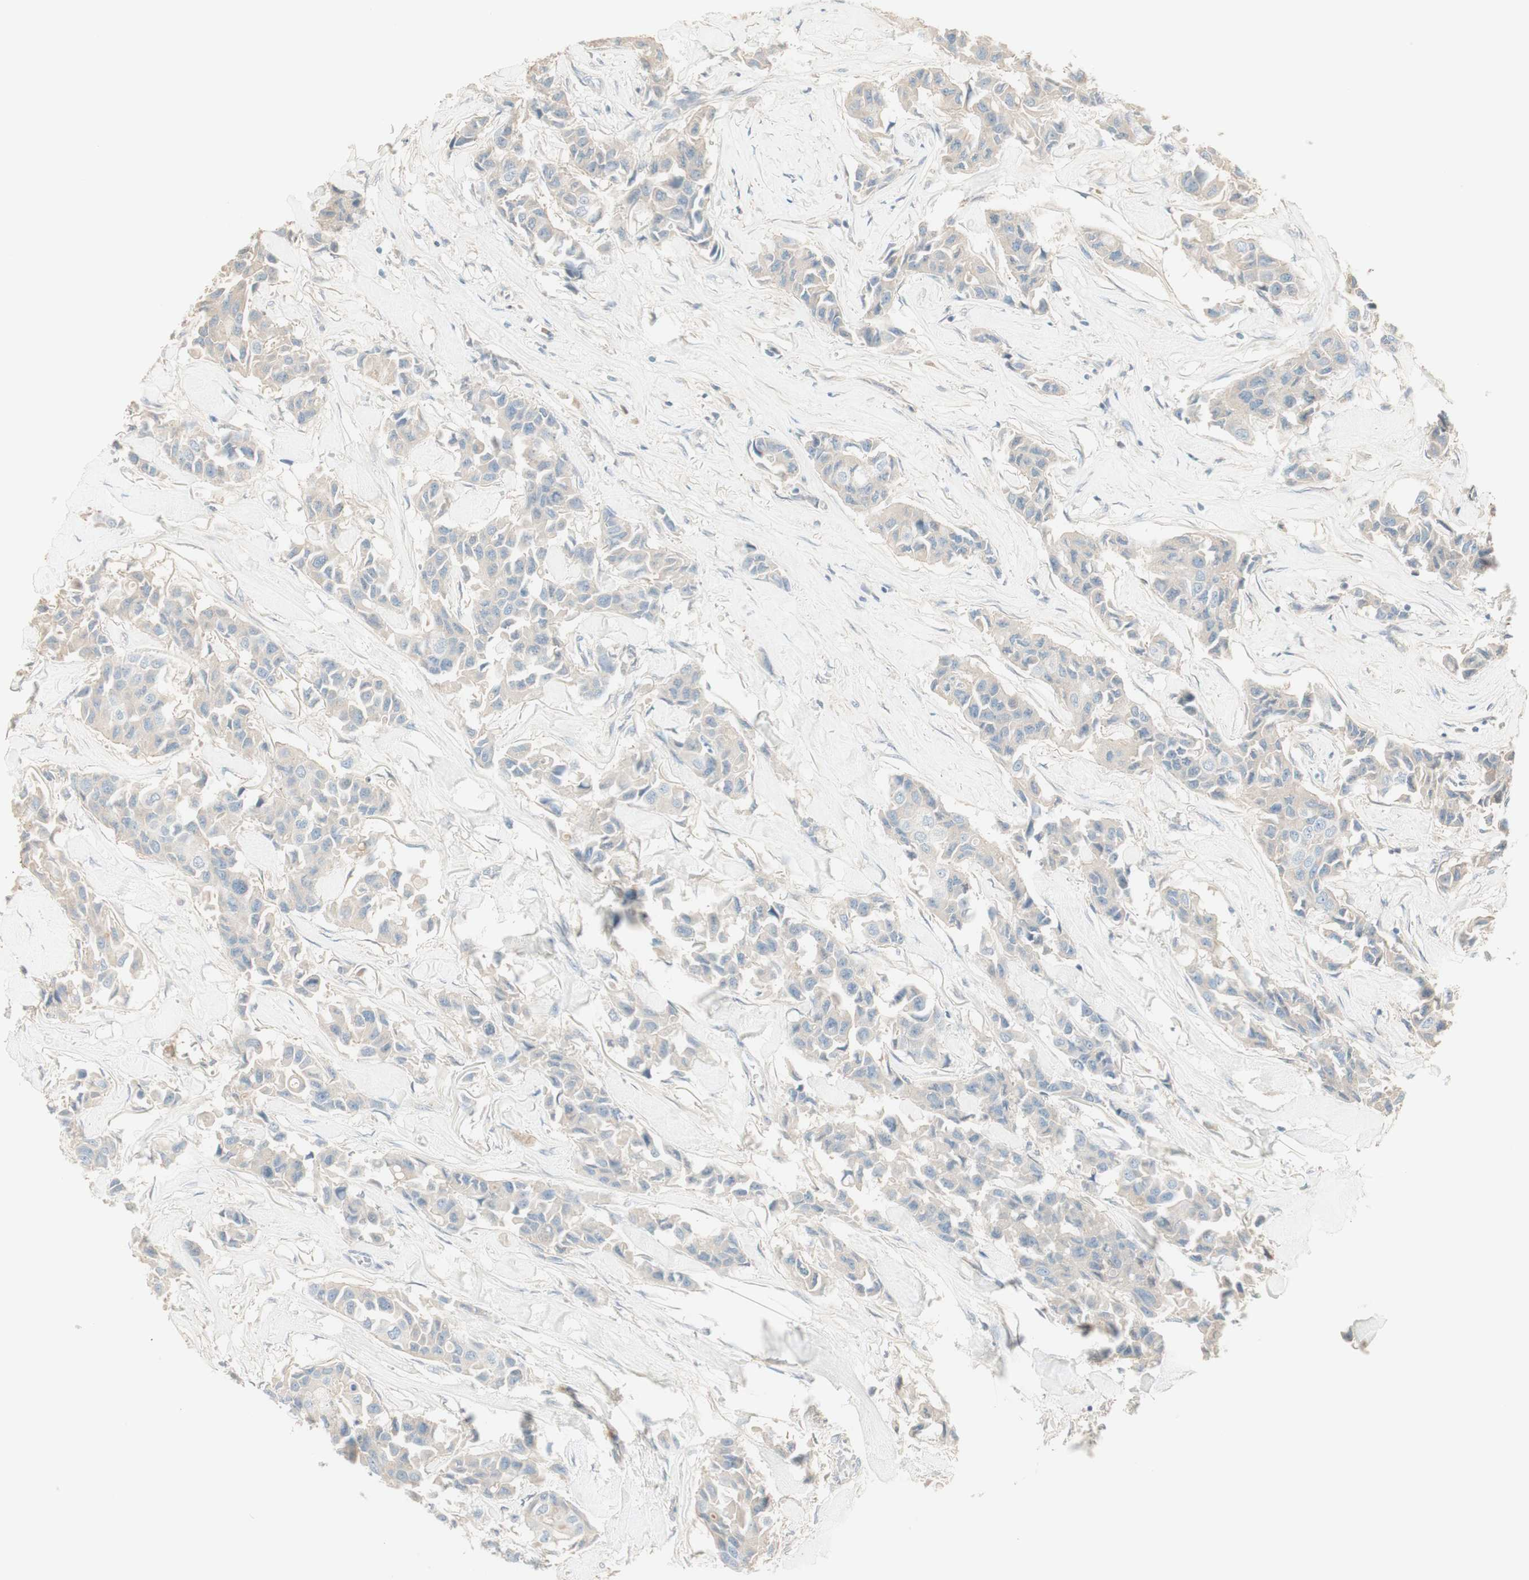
{"staining": {"intensity": "weak", "quantity": ">75%", "location": "cytoplasmic/membranous"}, "tissue": "breast cancer", "cell_type": "Tumor cells", "image_type": "cancer", "snomed": [{"axis": "morphology", "description": "Duct carcinoma"}, {"axis": "topography", "description": "Breast"}], "caption": "Immunohistochemistry of human breast cancer (infiltrating ductal carcinoma) demonstrates low levels of weak cytoplasmic/membranous positivity in about >75% of tumor cells.", "gene": "IFNG", "patient": {"sex": "female", "age": 80}}